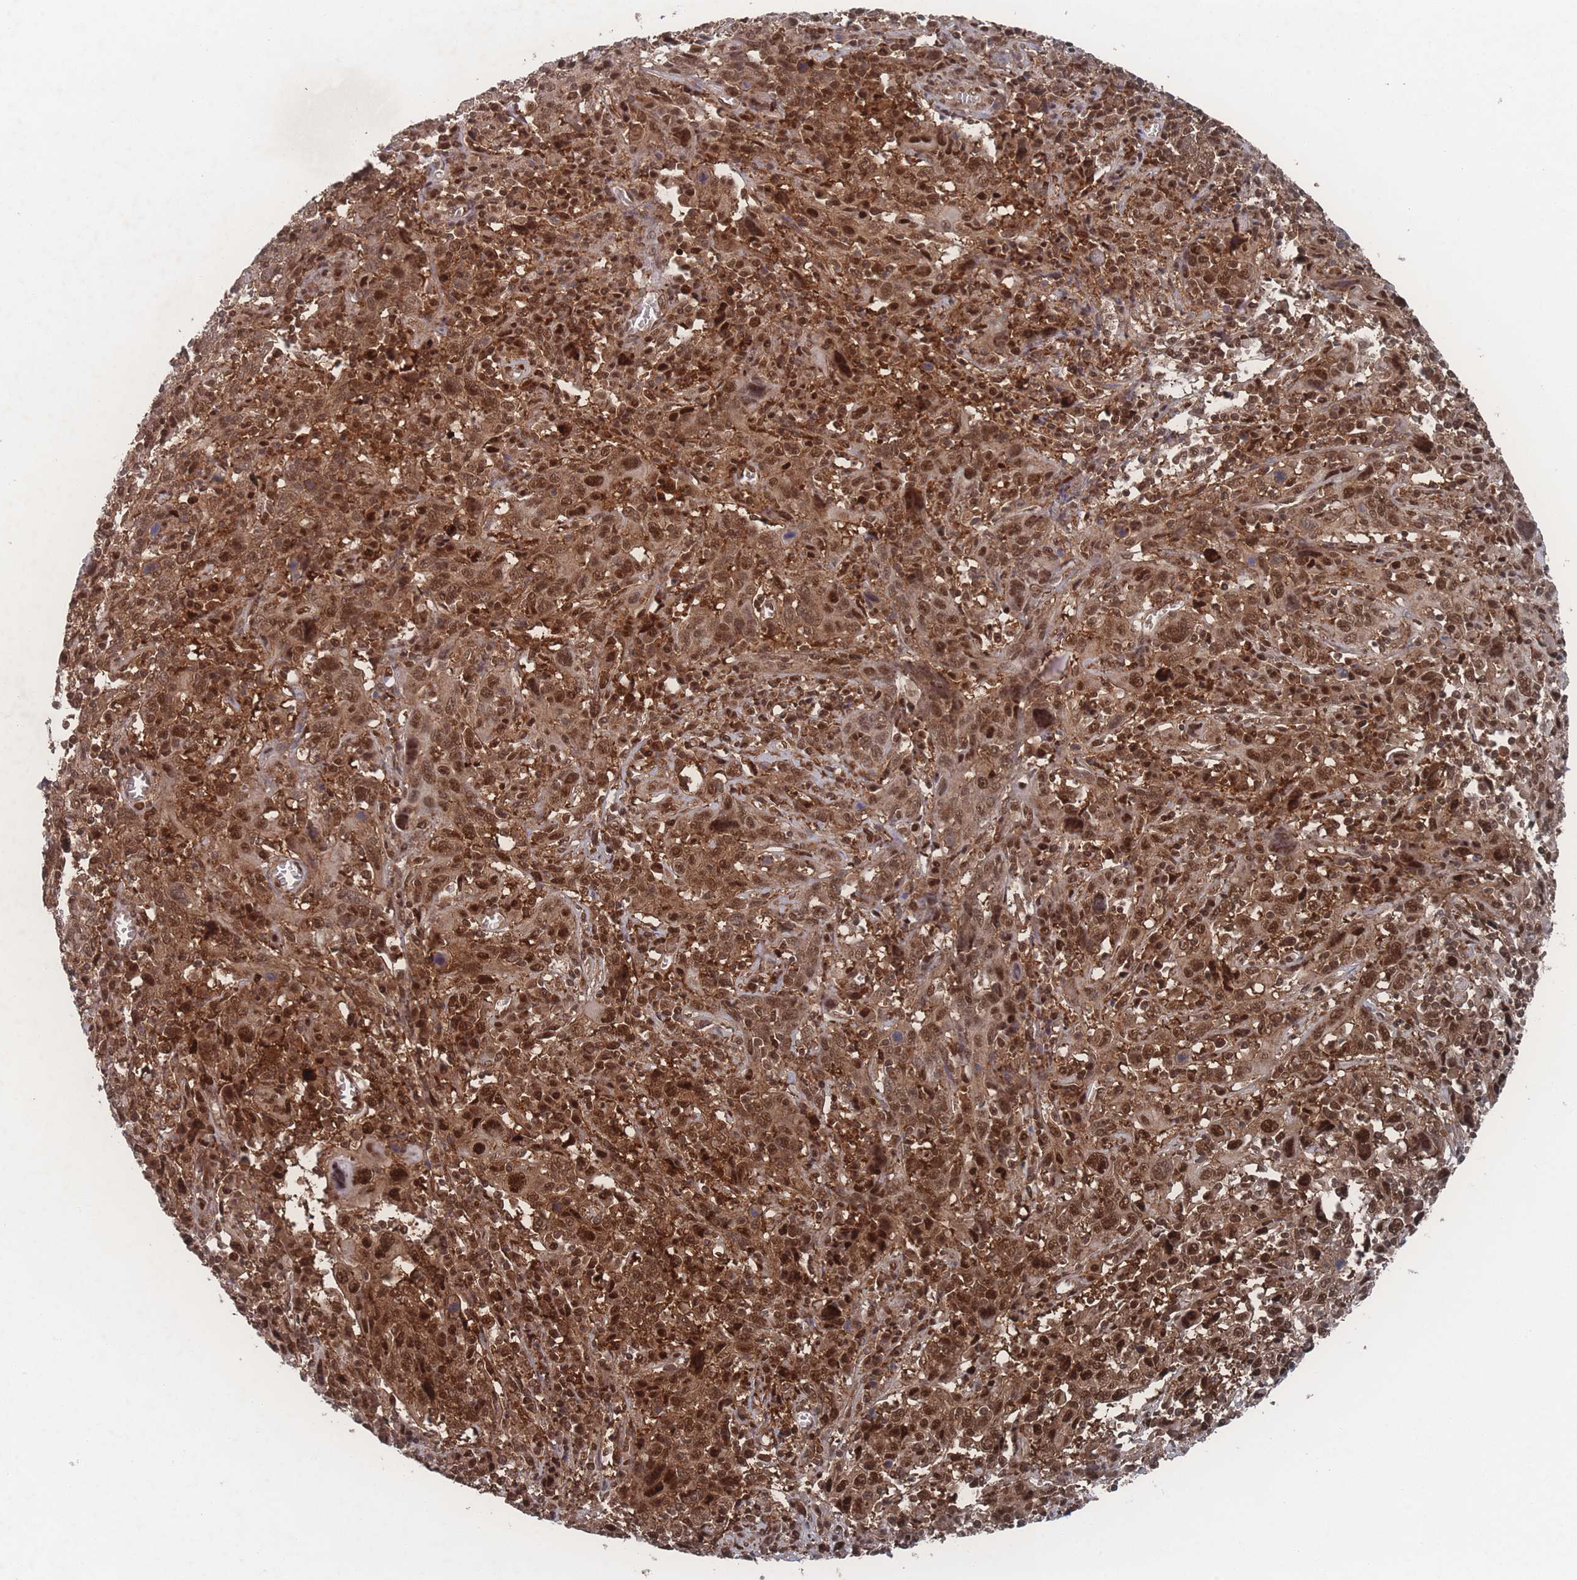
{"staining": {"intensity": "strong", "quantity": ">75%", "location": "cytoplasmic/membranous,nuclear"}, "tissue": "cervical cancer", "cell_type": "Tumor cells", "image_type": "cancer", "snomed": [{"axis": "morphology", "description": "Squamous cell carcinoma, NOS"}, {"axis": "topography", "description": "Cervix"}], "caption": "Cervical cancer (squamous cell carcinoma) was stained to show a protein in brown. There is high levels of strong cytoplasmic/membranous and nuclear expression in about >75% of tumor cells.", "gene": "PSMA1", "patient": {"sex": "female", "age": 46}}